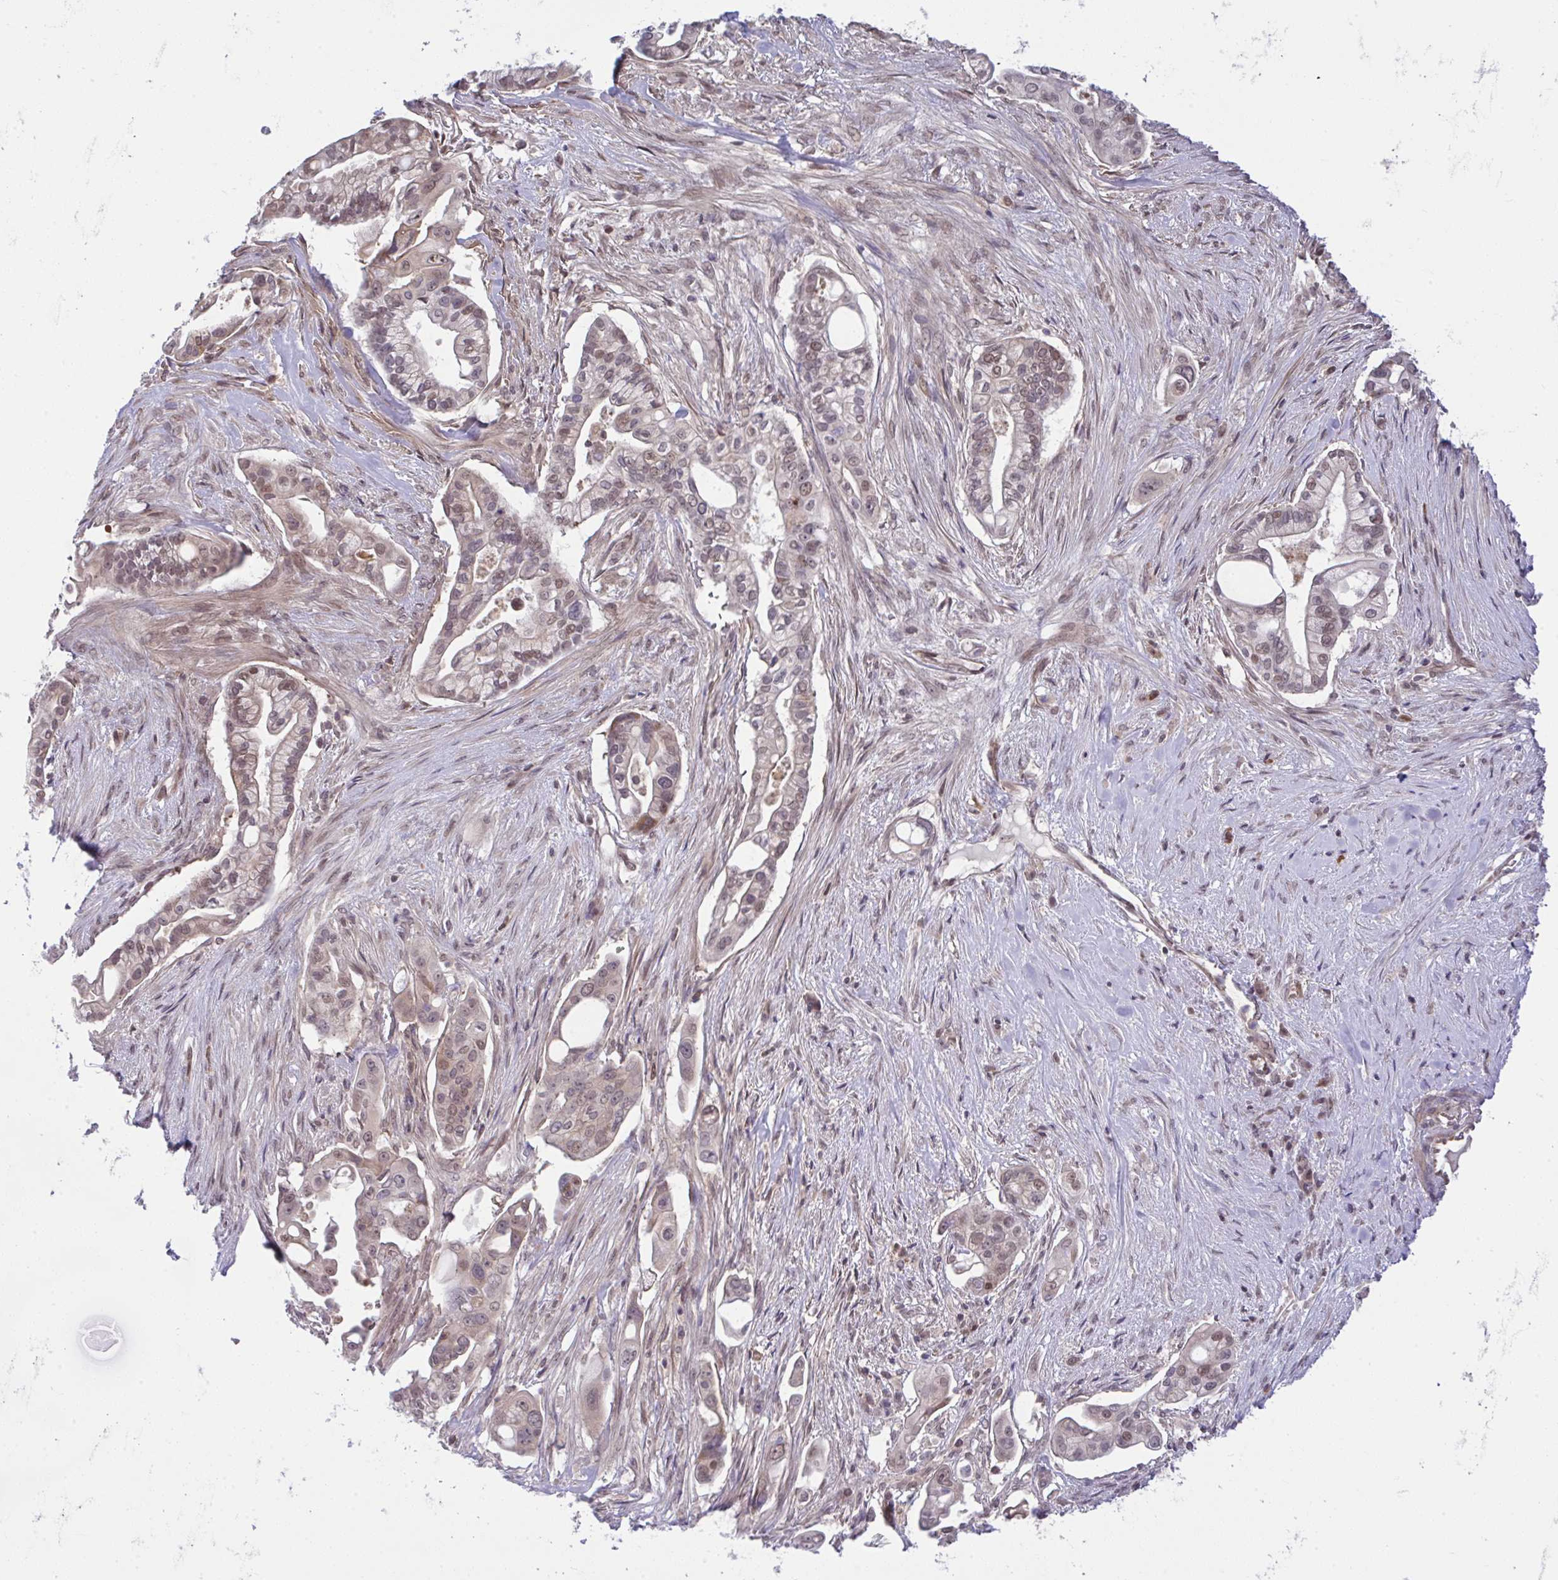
{"staining": {"intensity": "moderate", "quantity": "25%-75%", "location": "cytoplasmic/membranous,nuclear"}, "tissue": "pancreatic cancer", "cell_type": "Tumor cells", "image_type": "cancer", "snomed": [{"axis": "morphology", "description": "Adenocarcinoma, NOS"}, {"axis": "topography", "description": "Pancreas"}], "caption": "IHC (DAB (3,3'-diaminobenzidine)) staining of human pancreatic cancer displays moderate cytoplasmic/membranous and nuclear protein expression in approximately 25%-75% of tumor cells. The protein is shown in brown color, while the nuclei are stained blue.", "gene": "C9orf64", "patient": {"sex": "female", "age": 69}}